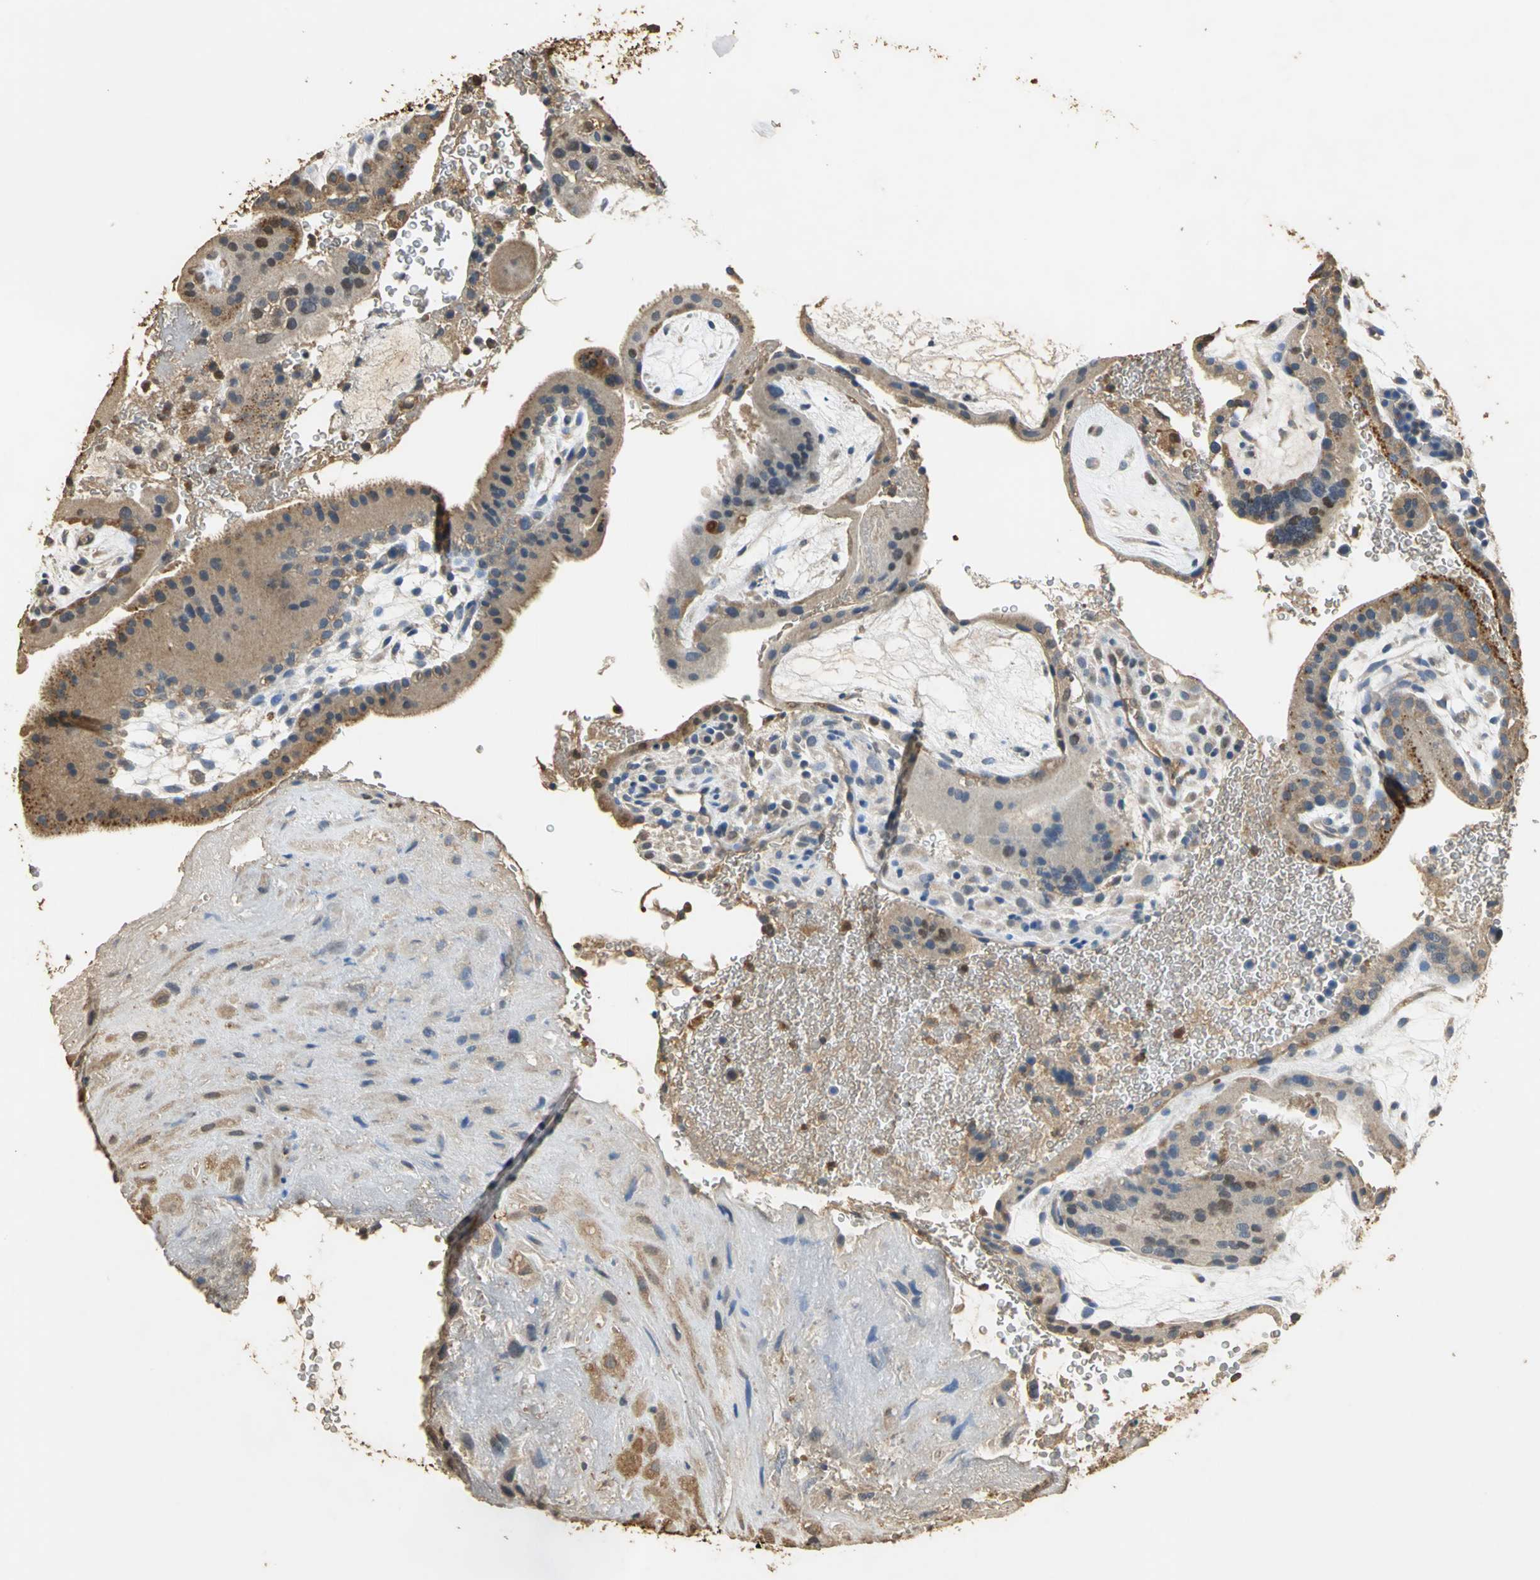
{"staining": {"intensity": "weak", "quantity": ">75%", "location": "cytoplasmic/membranous"}, "tissue": "placenta", "cell_type": "Decidual cells", "image_type": "normal", "snomed": [{"axis": "morphology", "description": "Normal tissue, NOS"}, {"axis": "topography", "description": "Placenta"}], "caption": "IHC of normal placenta reveals low levels of weak cytoplasmic/membranous positivity in approximately >75% of decidual cells. (Stains: DAB (3,3'-diaminobenzidine) in brown, nuclei in blue, Microscopy: brightfield microscopy at high magnification).", "gene": "GAPDH", "patient": {"sex": "female", "age": 19}}